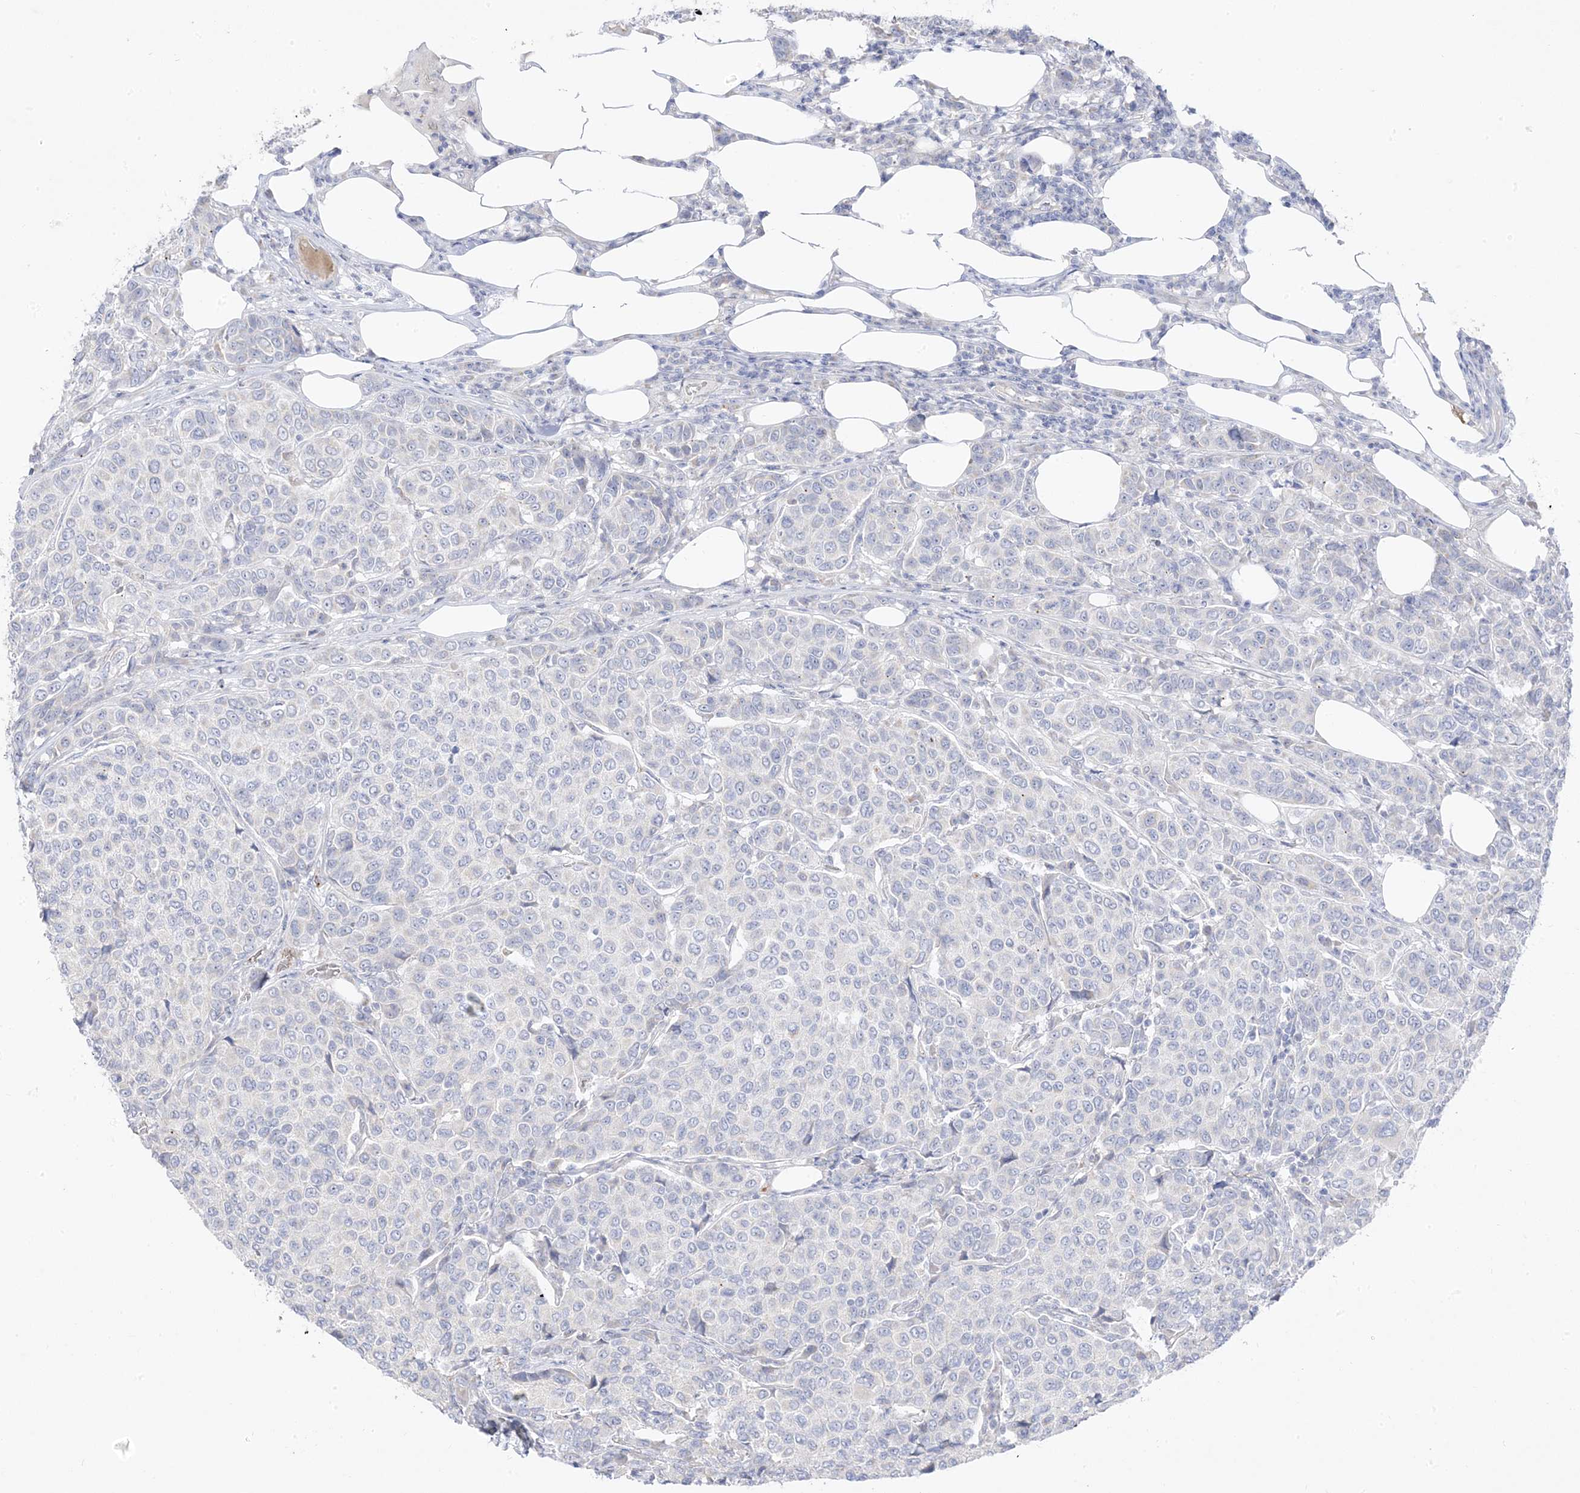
{"staining": {"intensity": "negative", "quantity": "none", "location": "none"}, "tissue": "breast cancer", "cell_type": "Tumor cells", "image_type": "cancer", "snomed": [{"axis": "morphology", "description": "Duct carcinoma"}, {"axis": "topography", "description": "Breast"}], "caption": "Immunohistochemical staining of breast invasive ductal carcinoma displays no significant expression in tumor cells.", "gene": "TRANK1", "patient": {"sex": "female", "age": 55}}